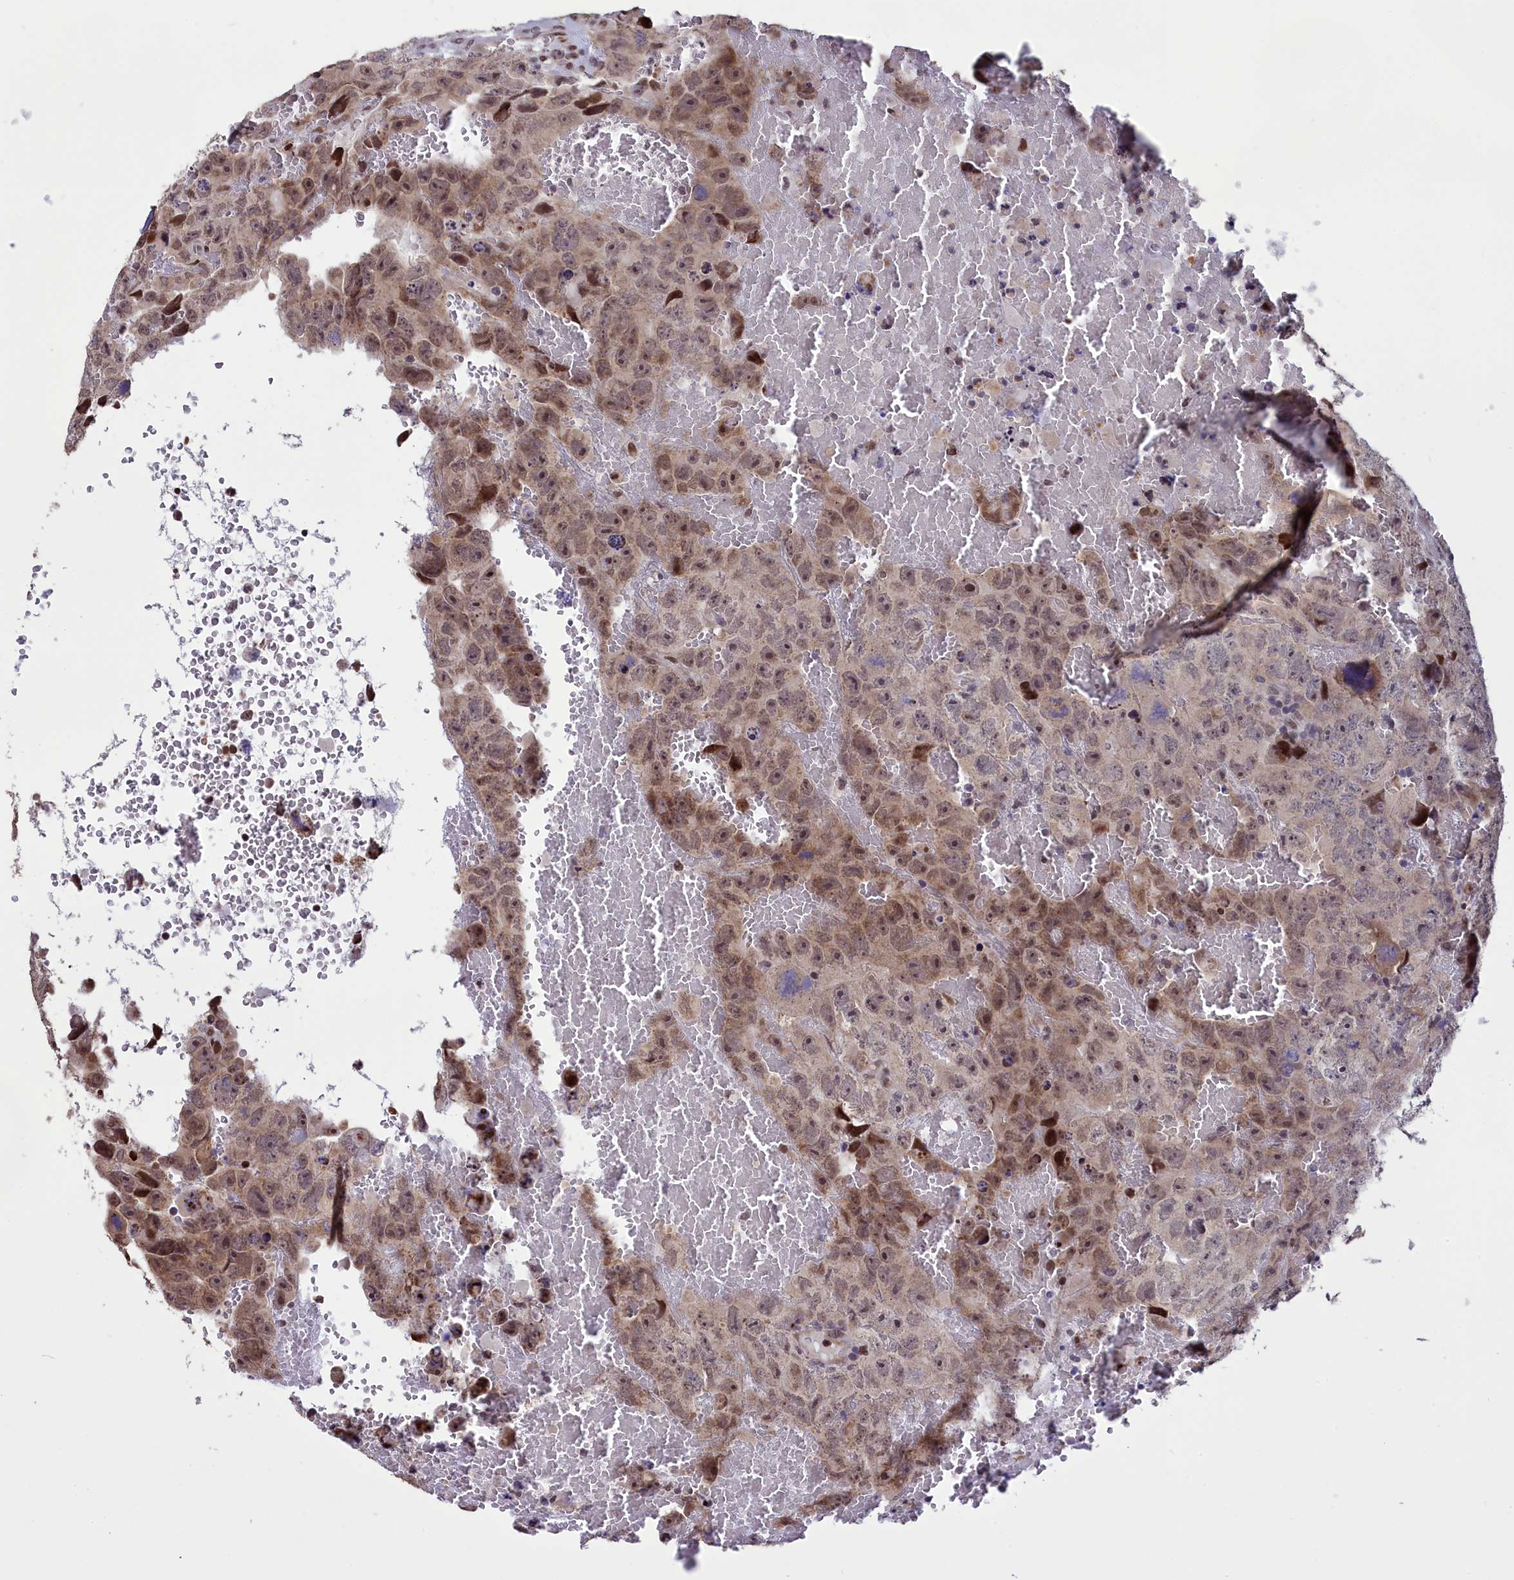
{"staining": {"intensity": "moderate", "quantity": "25%-75%", "location": "cytoplasmic/membranous,nuclear"}, "tissue": "testis cancer", "cell_type": "Tumor cells", "image_type": "cancer", "snomed": [{"axis": "morphology", "description": "Carcinoma, Embryonal, NOS"}, {"axis": "topography", "description": "Testis"}], "caption": "Immunohistochemical staining of human embryonal carcinoma (testis) reveals medium levels of moderate cytoplasmic/membranous and nuclear expression in about 25%-75% of tumor cells.", "gene": "RELB", "patient": {"sex": "male", "age": 45}}